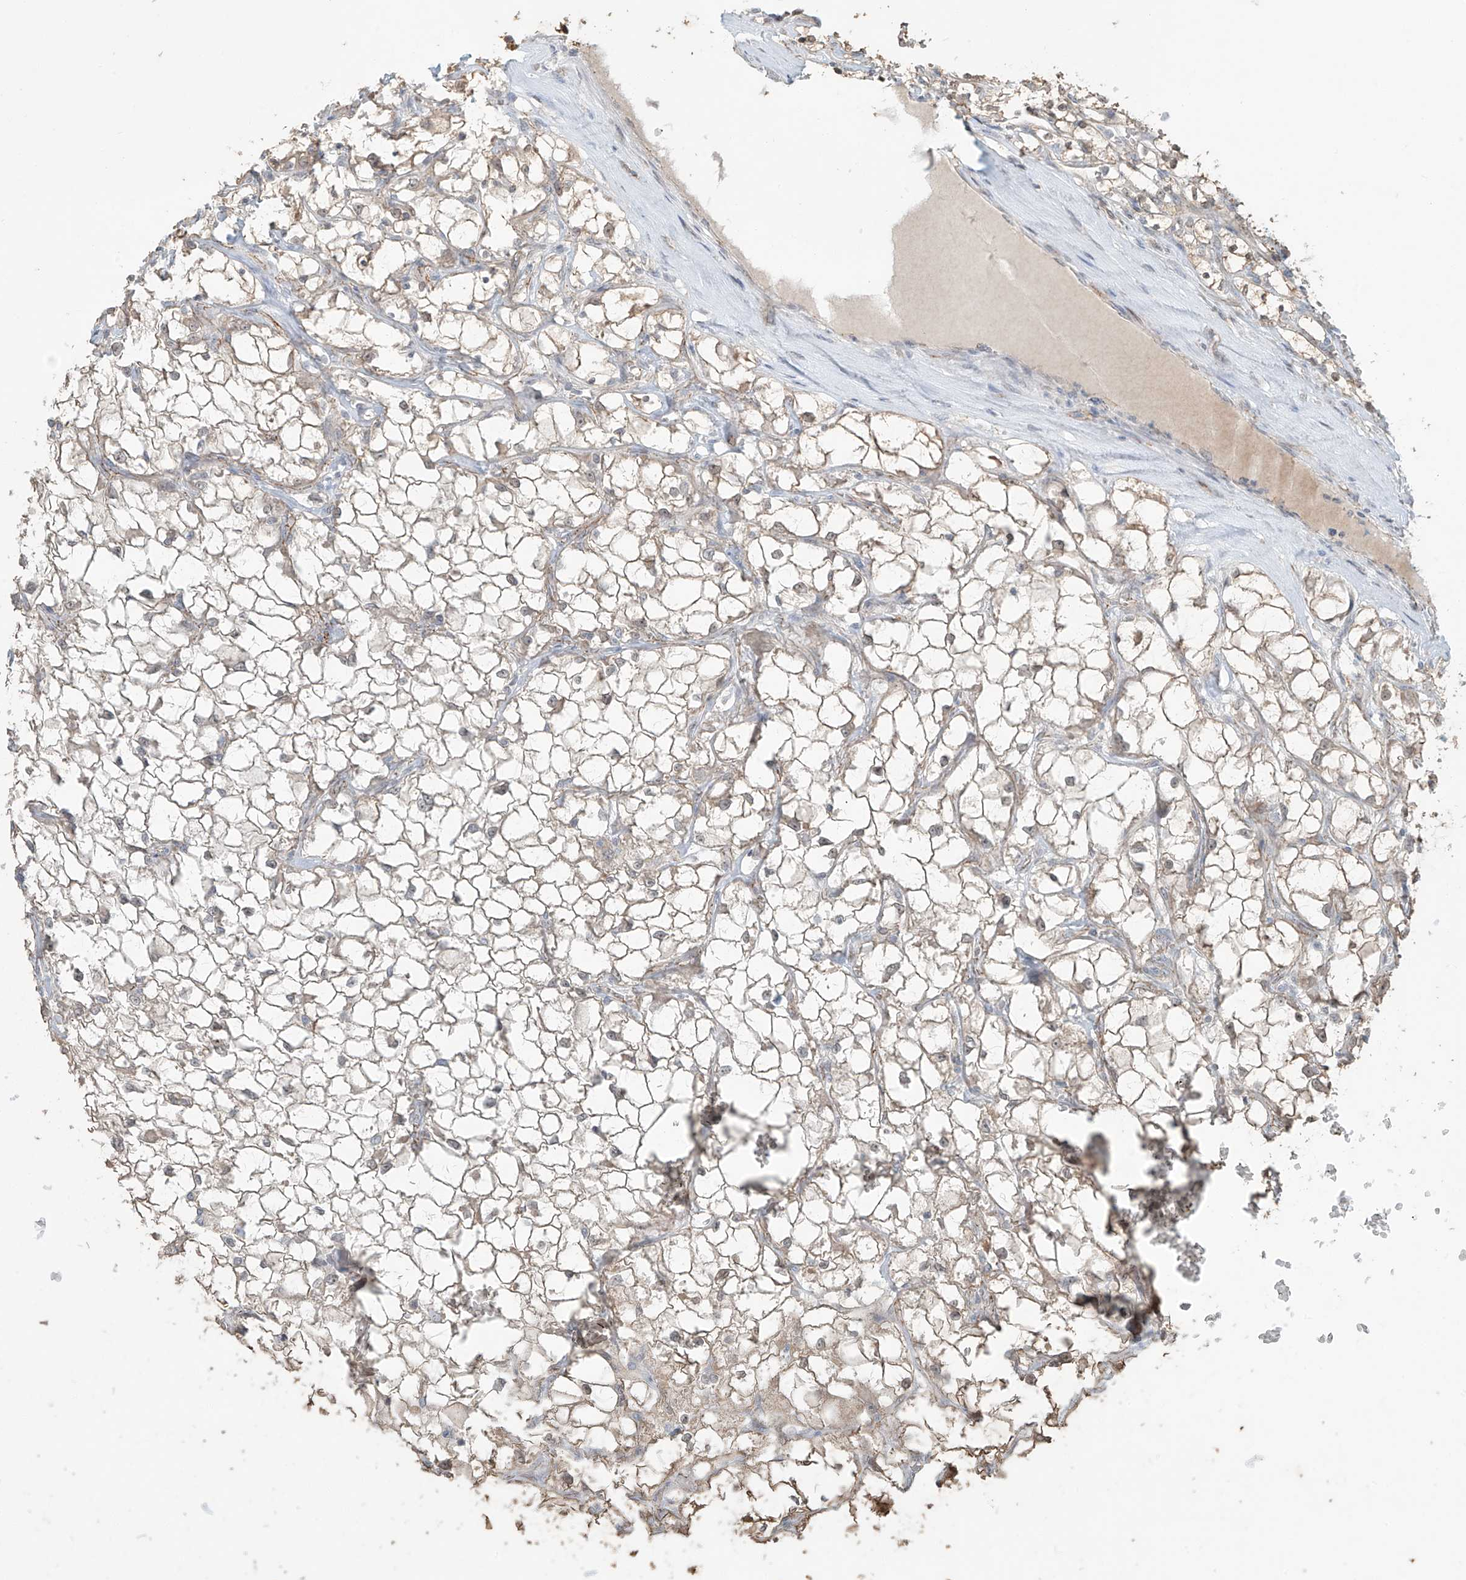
{"staining": {"intensity": "weak", "quantity": "25%-75%", "location": "cytoplasmic/membranous"}, "tissue": "renal cancer", "cell_type": "Tumor cells", "image_type": "cancer", "snomed": [{"axis": "morphology", "description": "Adenocarcinoma, NOS"}, {"axis": "topography", "description": "Kidney"}], "caption": "High-magnification brightfield microscopy of renal adenocarcinoma stained with DAB (brown) and counterstained with hematoxylin (blue). tumor cells exhibit weak cytoplasmic/membranous expression is appreciated in approximately25%-75% of cells.", "gene": "ZNF16", "patient": {"sex": "female", "age": 69}}